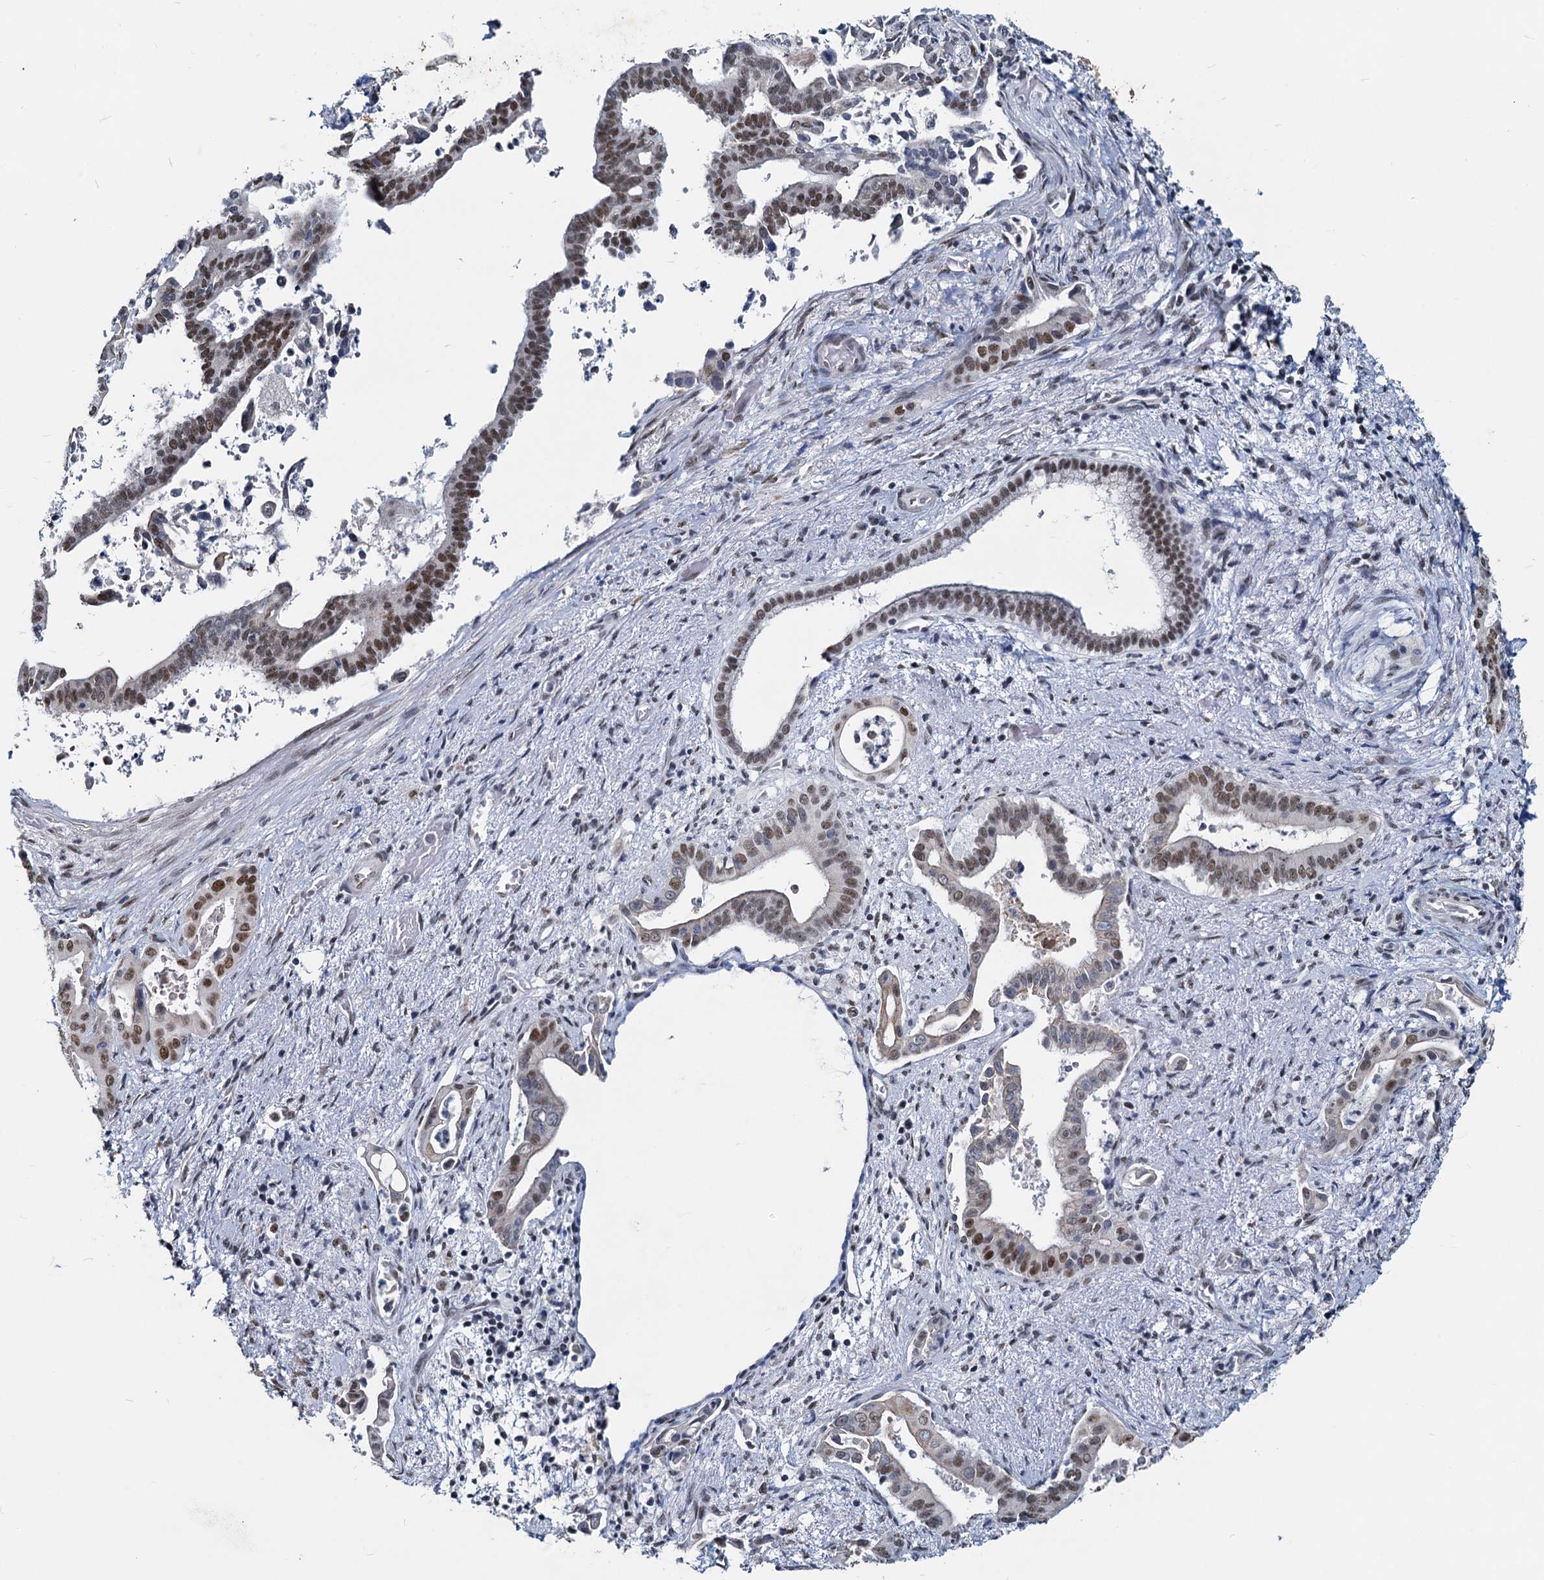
{"staining": {"intensity": "moderate", "quantity": ">75%", "location": "nuclear"}, "tissue": "pancreatic cancer", "cell_type": "Tumor cells", "image_type": "cancer", "snomed": [{"axis": "morphology", "description": "Adenocarcinoma, NOS"}, {"axis": "topography", "description": "Pancreas"}], "caption": "Adenocarcinoma (pancreatic) stained with IHC reveals moderate nuclear expression in about >75% of tumor cells.", "gene": "METTL14", "patient": {"sex": "female", "age": 77}}